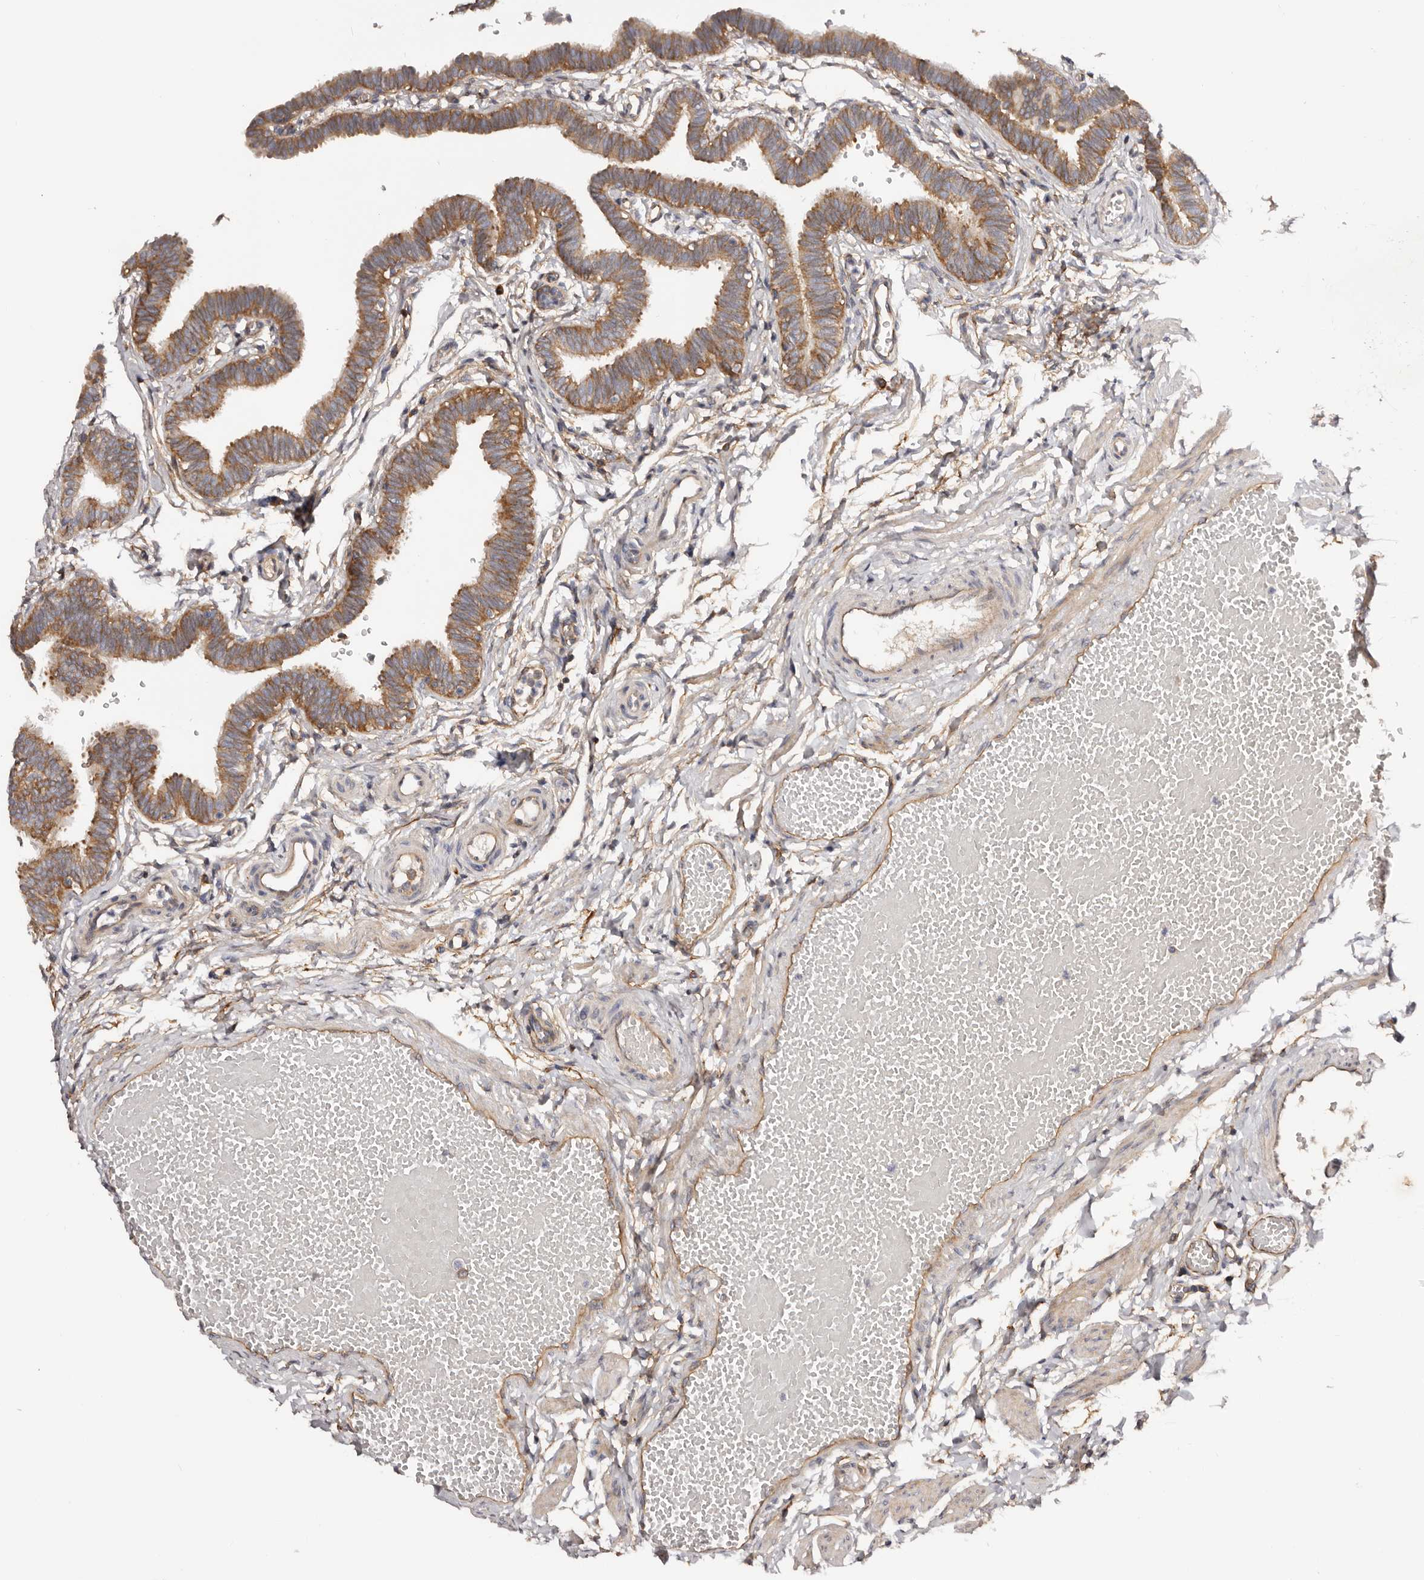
{"staining": {"intensity": "moderate", "quantity": ">75%", "location": "cytoplasmic/membranous"}, "tissue": "fallopian tube", "cell_type": "Glandular cells", "image_type": "normal", "snomed": [{"axis": "morphology", "description": "Normal tissue, NOS"}, {"axis": "topography", "description": "Fallopian tube"}, {"axis": "topography", "description": "Ovary"}], "caption": "Immunohistochemical staining of unremarkable human fallopian tube displays >75% levels of moderate cytoplasmic/membranous protein staining in approximately >75% of glandular cells.", "gene": "DMRT2", "patient": {"sex": "female", "age": 23}}